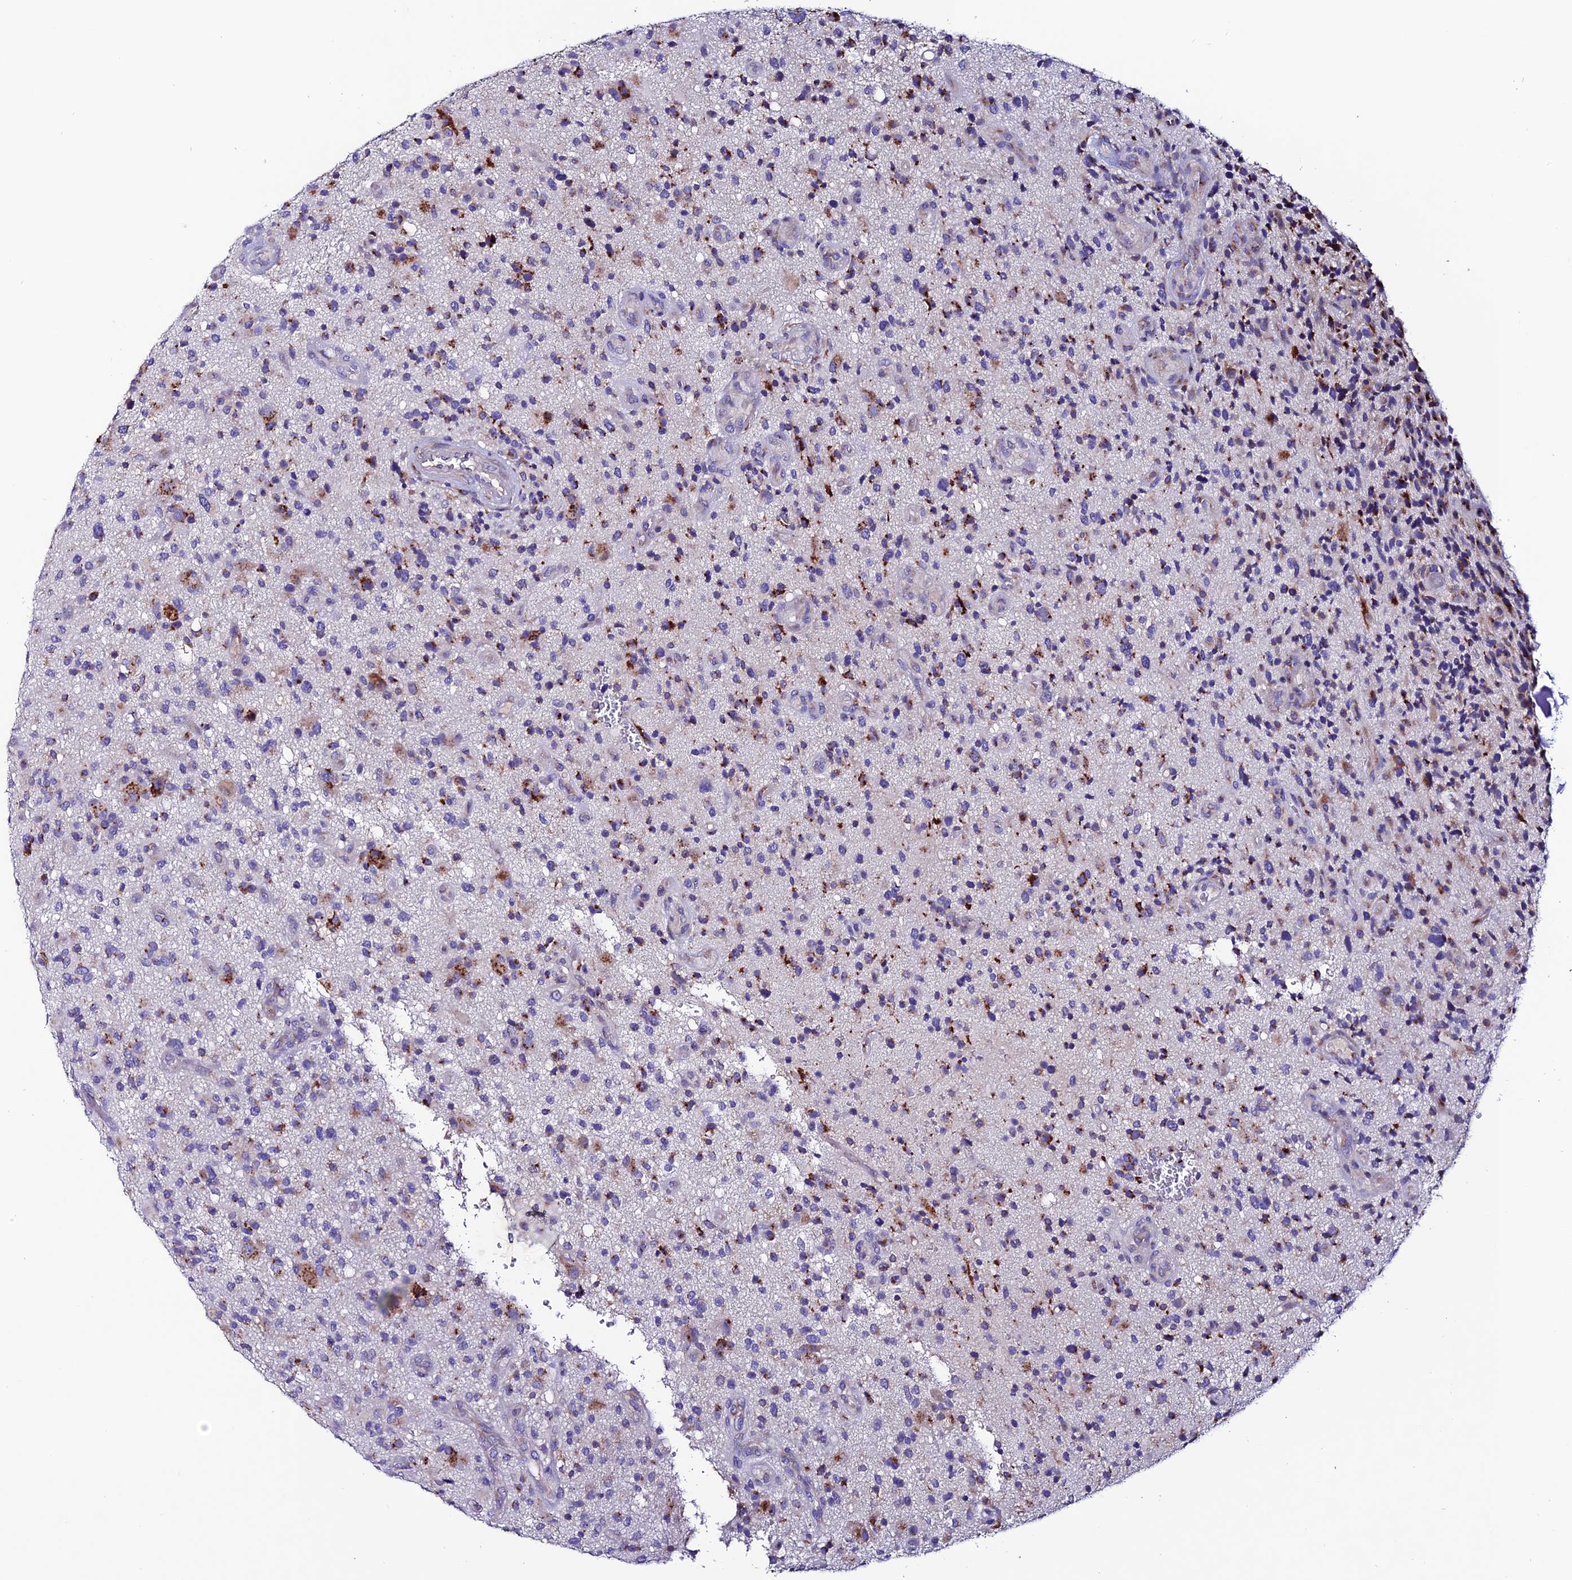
{"staining": {"intensity": "moderate", "quantity": "<25%", "location": "cytoplasmic/membranous"}, "tissue": "glioma", "cell_type": "Tumor cells", "image_type": "cancer", "snomed": [{"axis": "morphology", "description": "Glioma, malignant, High grade"}, {"axis": "topography", "description": "Brain"}], "caption": "Approximately <25% of tumor cells in glioma reveal moderate cytoplasmic/membranous protein staining as visualized by brown immunohistochemical staining.", "gene": "OR51Q1", "patient": {"sex": "male", "age": 47}}